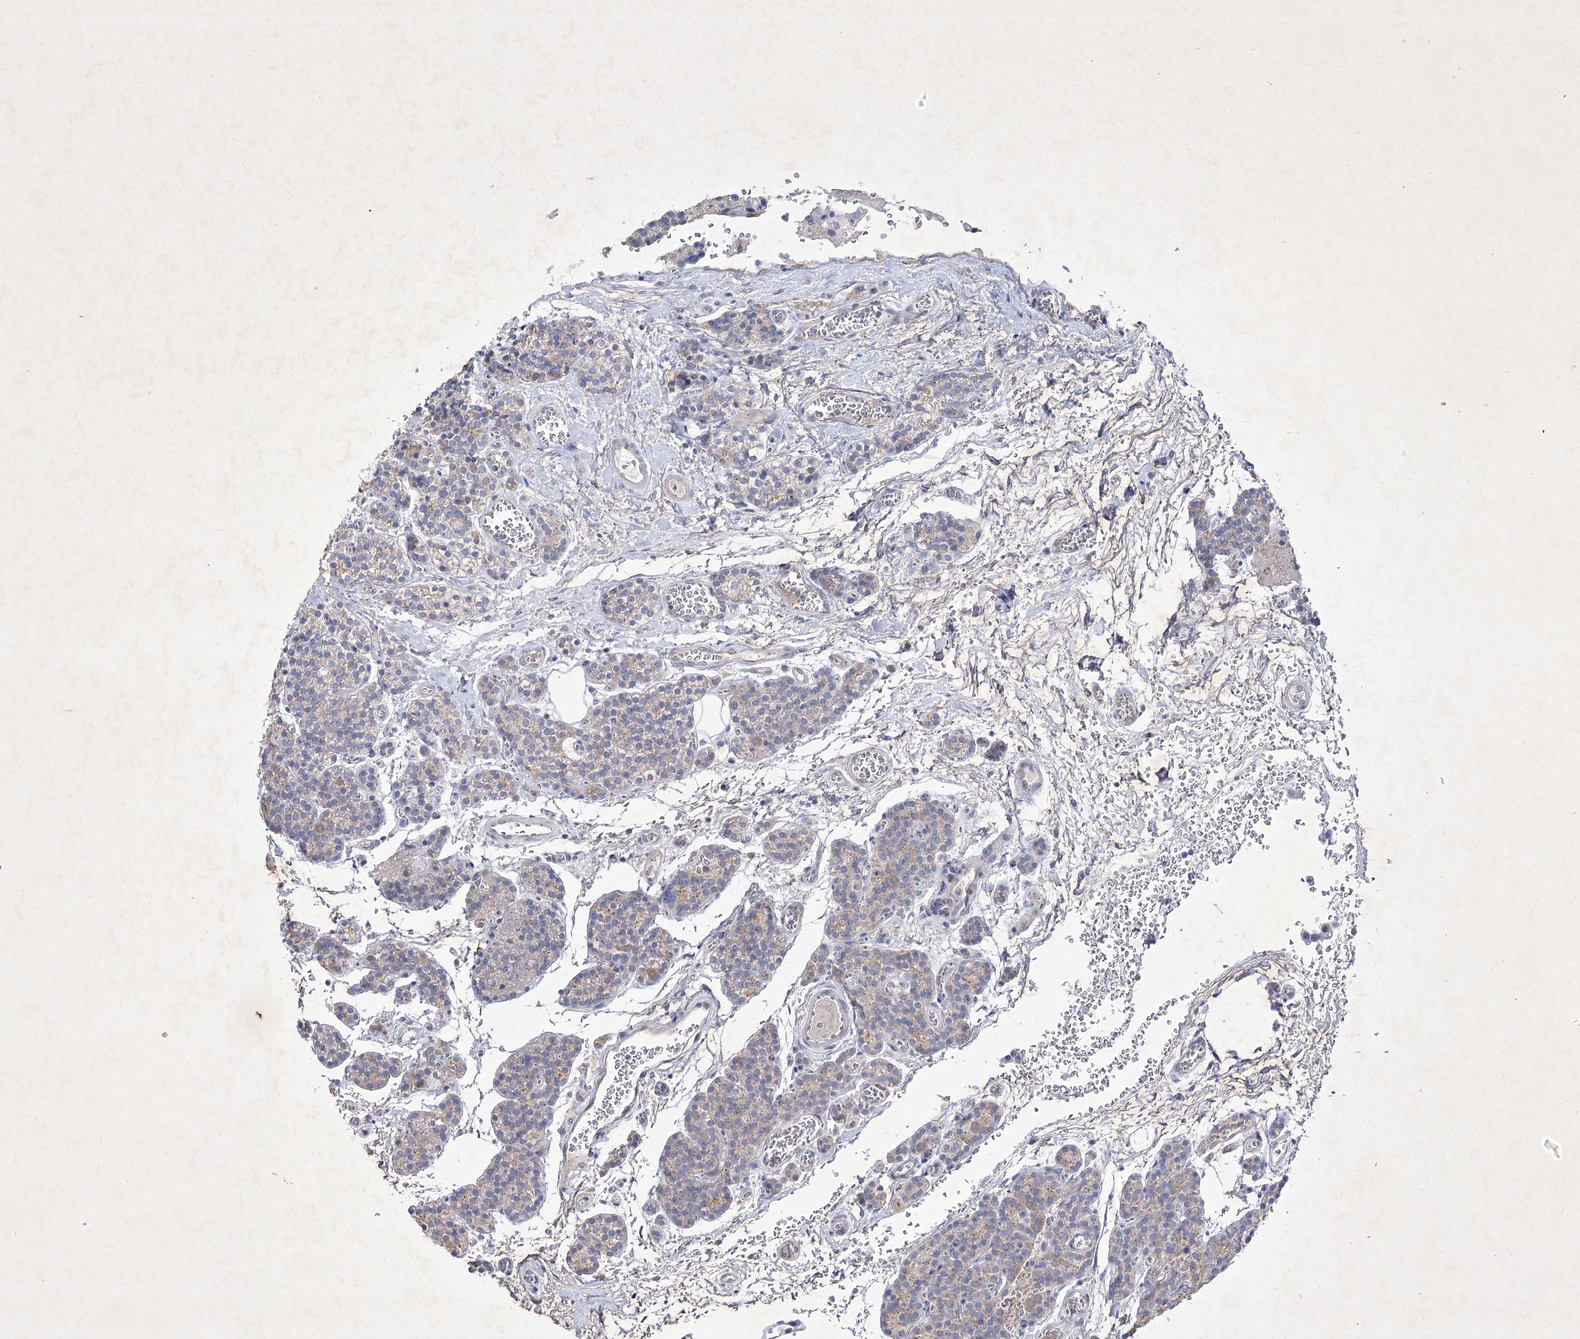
{"staining": {"intensity": "negative", "quantity": "none", "location": "none"}, "tissue": "parathyroid gland", "cell_type": "Glandular cells", "image_type": "normal", "snomed": [{"axis": "morphology", "description": "Normal tissue, NOS"}, {"axis": "topography", "description": "Parathyroid gland"}], "caption": "IHC histopathology image of normal parathyroid gland: human parathyroid gland stained with DAB (3,3'-diaminobenzidine) demonstrates no significant protein staining in glandular cells.", "gene": "COX15", "patient": {"sex": "female", "age": 64}}